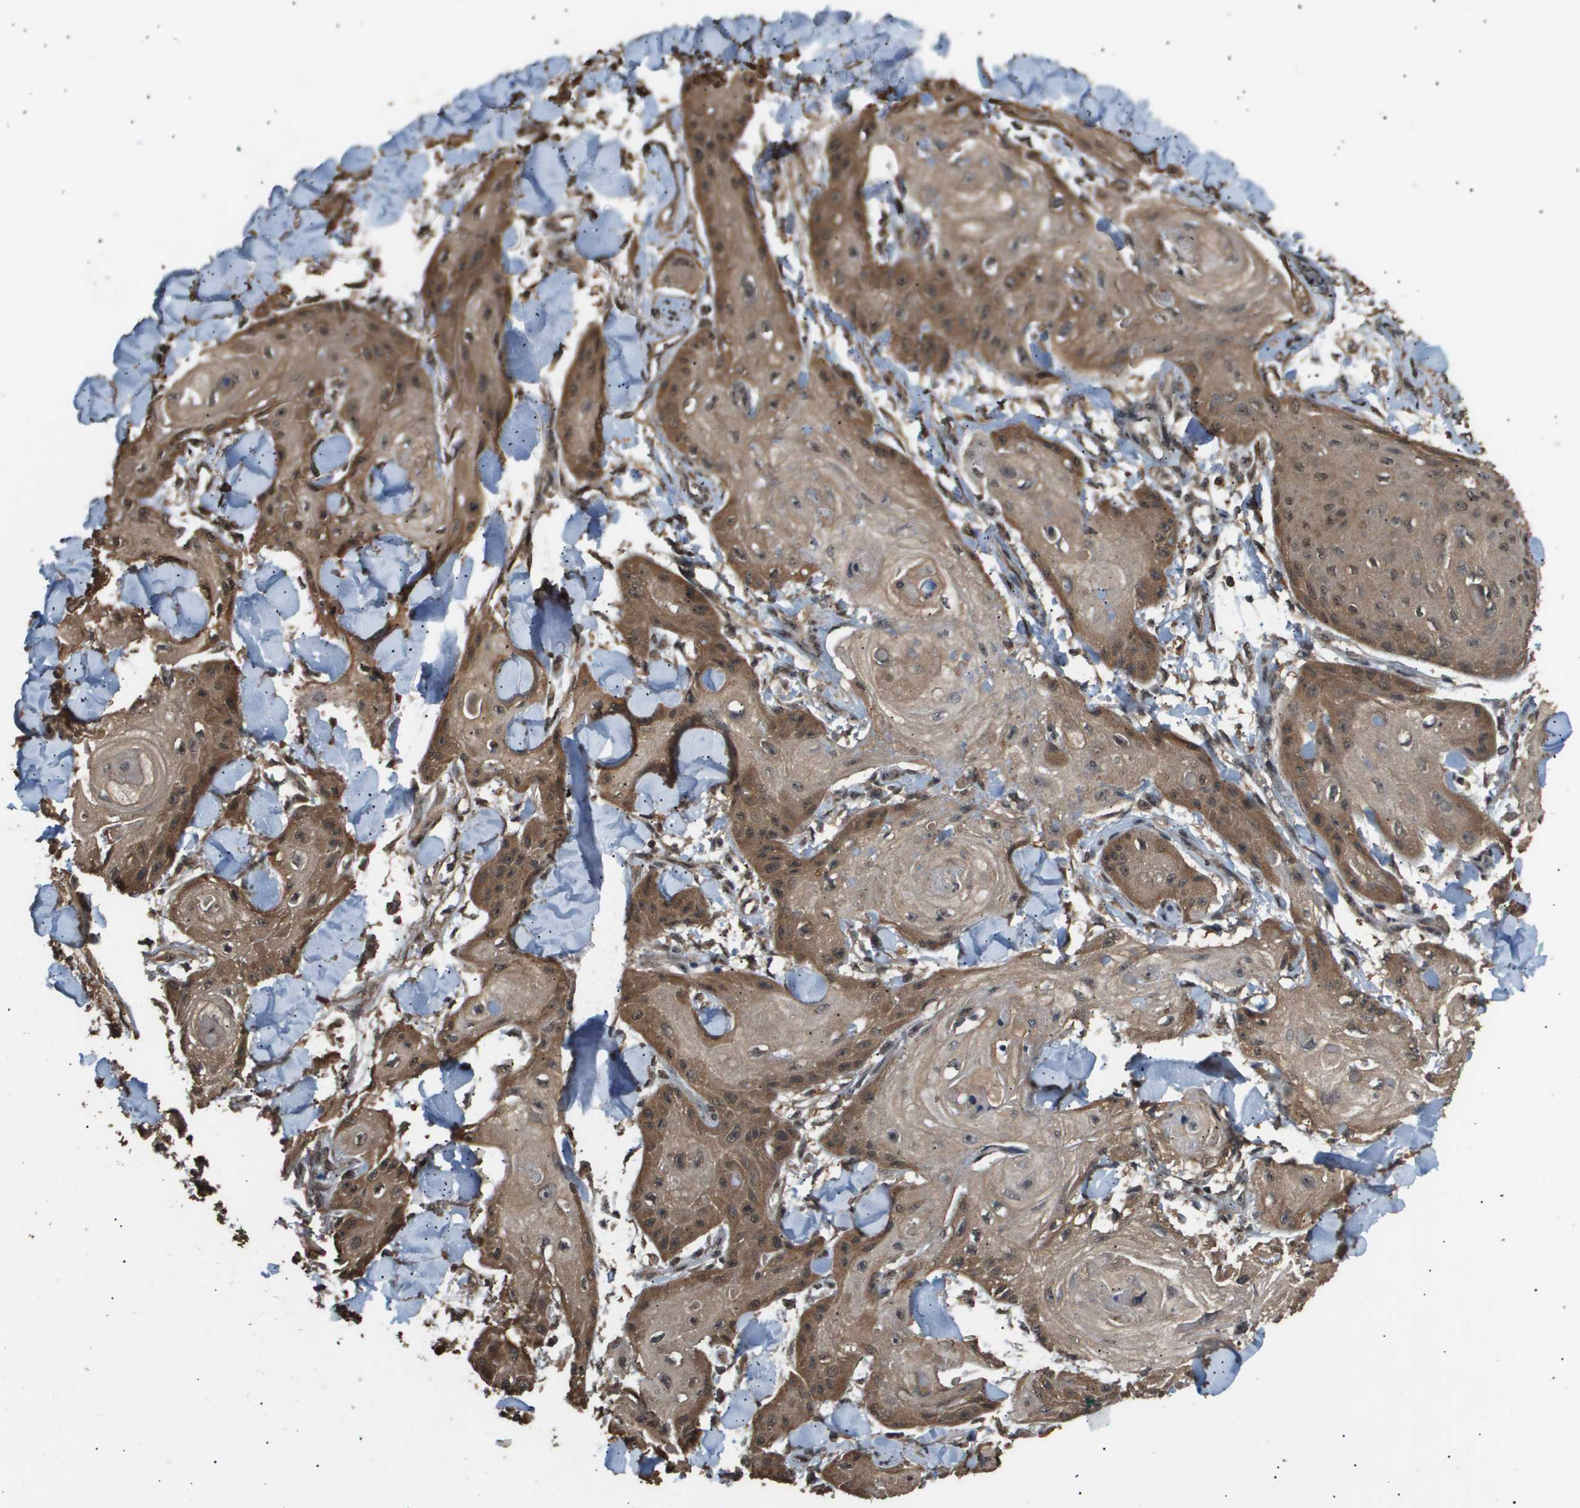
{"staining": {"intensity": "moderate", "quantity": ">75%", "location": "cytoplasmic/membranous,nuclear"}, "tissue": "skin cancer", "cell_type": "Tumor cells", "image_type": "cancer", "snomed": [{"axis": "morphology", "description": "Squamous cell carcinoma, NOS"}, {"axis": "topography", "description": "Skin"}], "caption": "Human squamous cell carcinoma (skin) stained with a brown dye exhibits moderate cytoplasmic/membranous and nuclear positive staining in approximately >75% of tumor cells.", "gene": "ING1", "patient": {"sex": "male", "age": 74}}